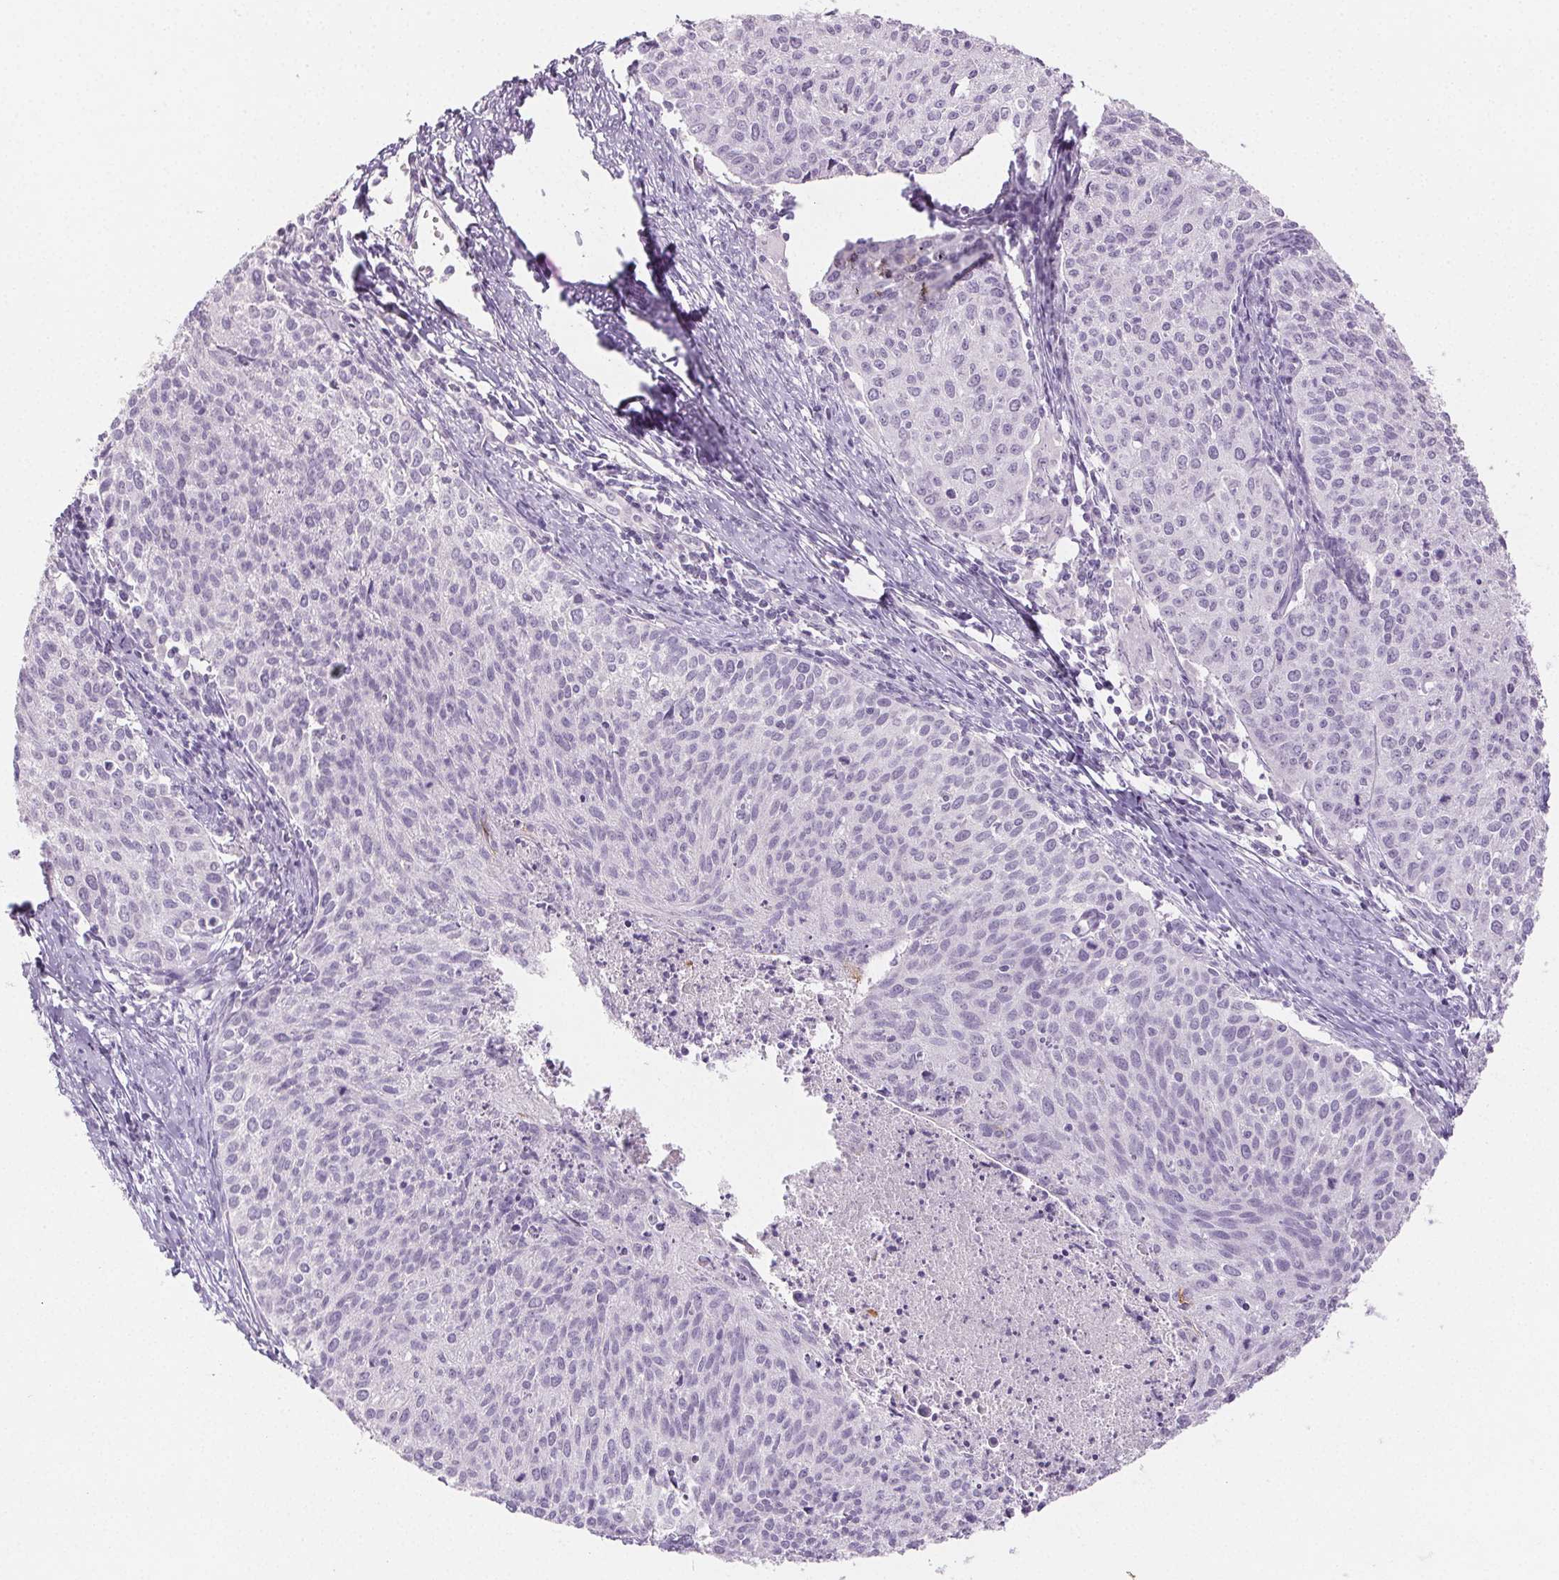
{"staining": {"intensity": "negative", "quantity": "none", "location": "none"}, "tissue": "cervical cancer", "cell_type": "Tumor cells", "image_type": "cancer", "snomed": [{"axis": "morphology", "description": "Squamous cell carcinoma, NOS"}, {"axis": "topography", "description": "Cervix"}], "caption": "The immunohistochemistry photomicrograph has no significant expression in tumor cells of cervical cancer tissue.", "gene": "PI3", "patient": {"sex": "female", "age": 38}}